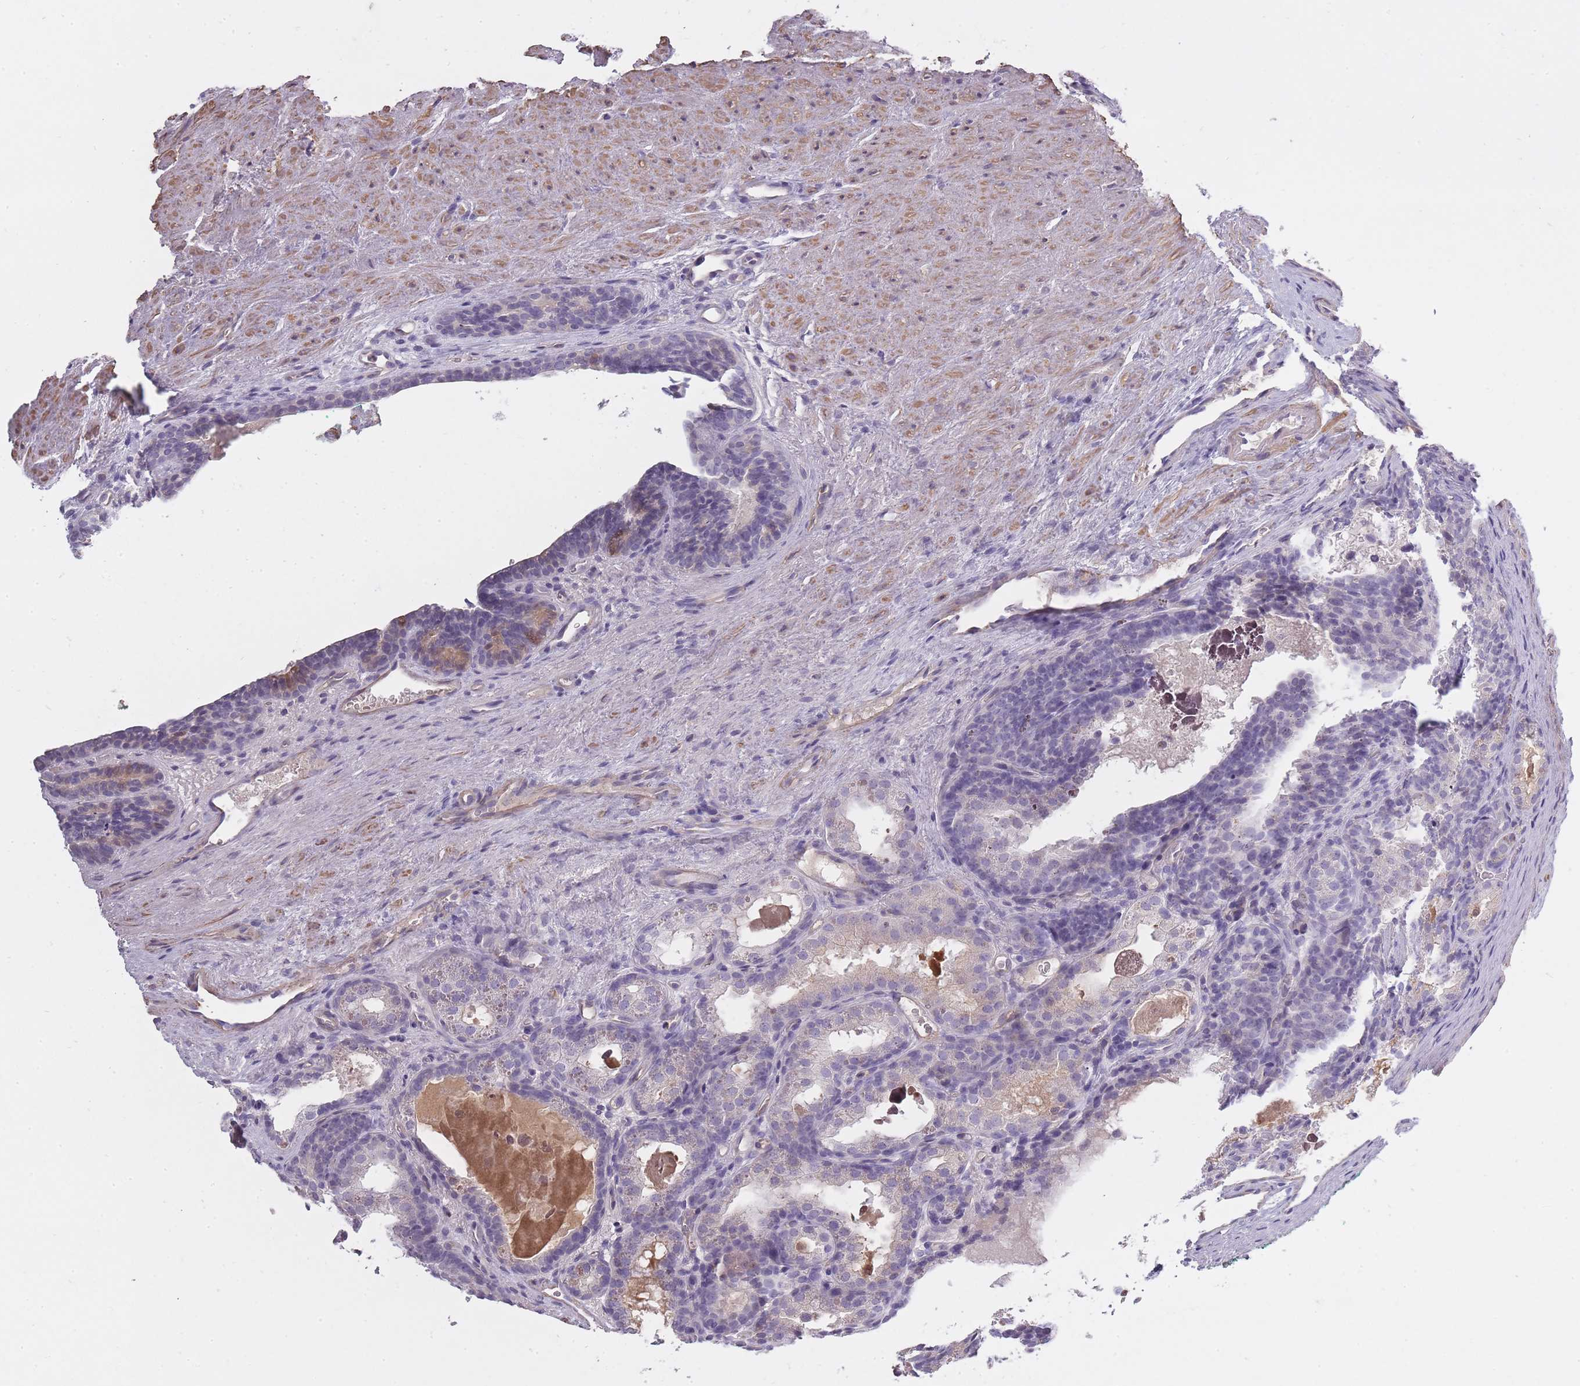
{"staining": {"intensity": "negative", "quantity": "none", "location": "none"}, "tissue": "prostate cancer", "cell_type": "Tumor cells", "image_type": "cancer", "snomed": [{"axis": "morphology", "description": "Adenocarcinoma, High grade"}, {"axis": "topography", "description": "Prostate"}], "caption": "High-grade adenocarcinoma (prostate) was stained to show a protein in brown. There is no significant staining in tumor cells. (DAB IHC visualized using brightfield microscopy, high magnification).", "gene": "SLC8A2", "patient": {"sex": "male", "age": 62}}